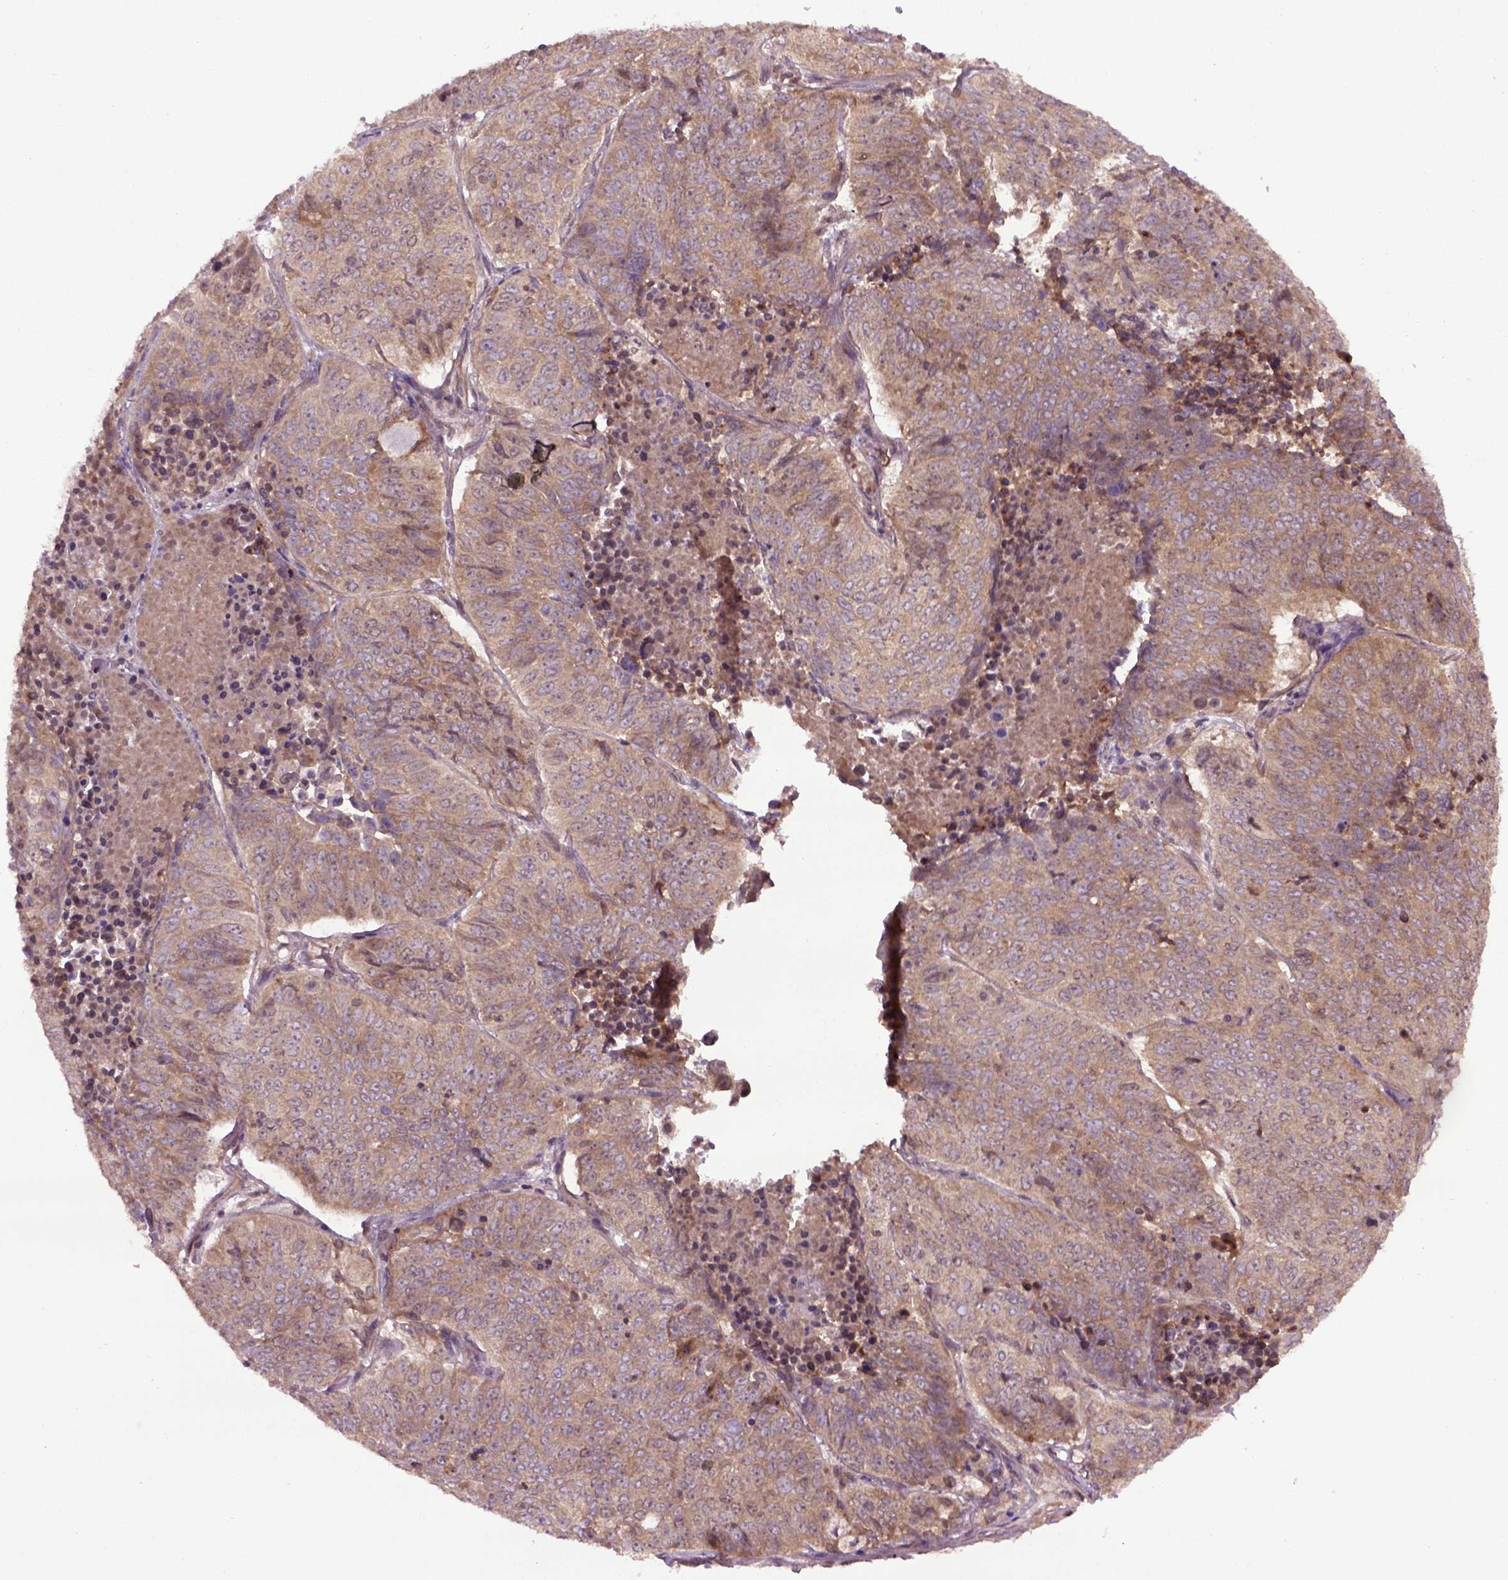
{"staining": {"intensity": "moderate", "quantity": ">75%", "location": "cytoplasmic/membranous"}, "tissue": "lung cancer", "cell_type": "Tumor cells", "image_type": "cancer", "snomed": [{"axis": "morphology", "description": "Normal tissue, NOS"}, {"axis": "morphology", "description": "Squamous cell carcinoma, NOS"}, {"axis": "topography", "description": "Bronchus"}, {"axis": "topography", "description": "Lung"}], "caption": "Squamous cell carcinoma (lung) stained with a protein marker demonstrates moderate staining in tumor cells.", "gene": "WDR48", "patient": {"sex": "male", "age": 64}}